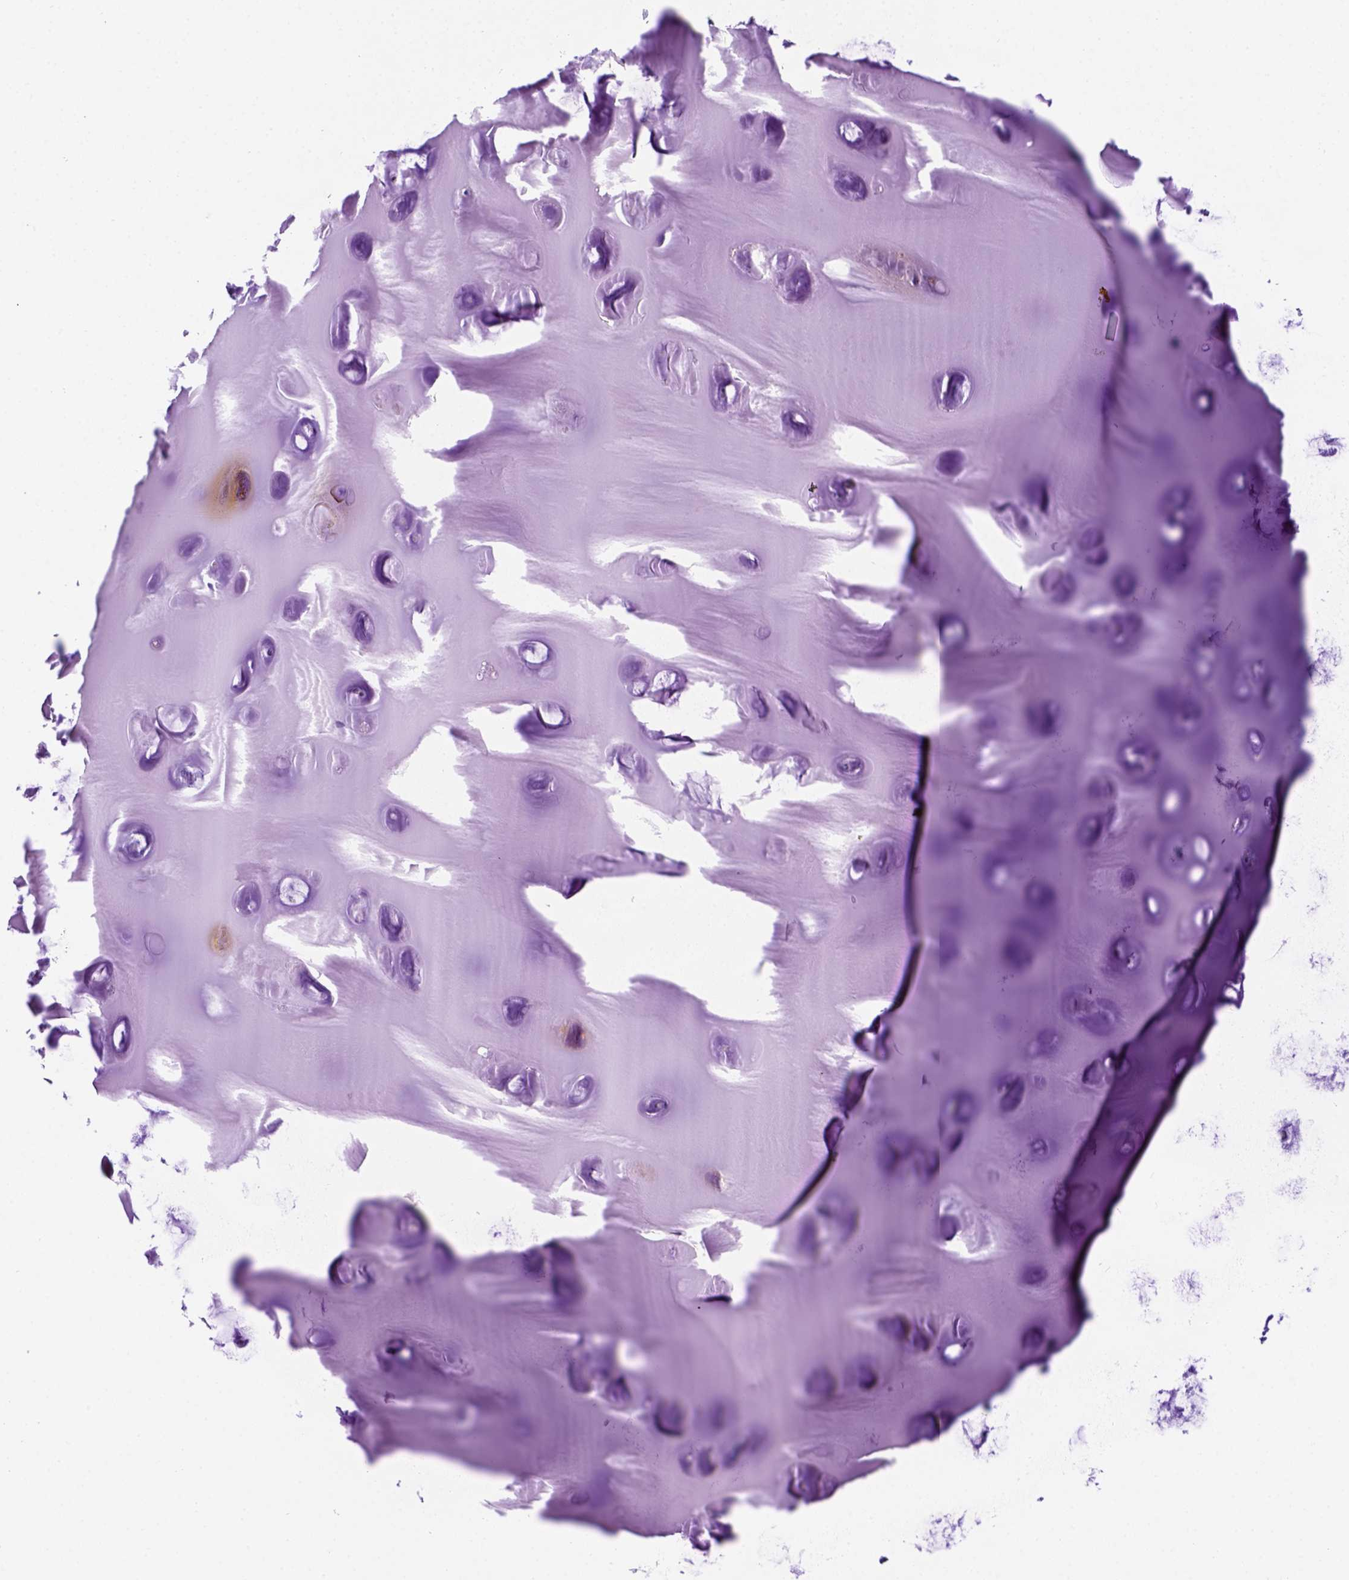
{"staining": {"intensity": "weak", "quantity": "<25%", "location": "cytoplasmic/membranous"}, "tissue": "soft tissue", "cell_type": "Chondrocytes", "image_type": "normal", "snomed": [{"axis": "morphology", "description": "Normal tissue, NOS"}, {"axis": "morphology", "description": "Squamous cell carcinoma, NOS"}, {"axis": "topography", "description": "Cartilage tissue"}, {"axis": "topography", "description": "Head-Neck"}], "caption": "A high-resolution image shows IHC staining of normal soft tissue, which exhibits no significant positivity in chondrocytes. (Stains: DAB immunohistochemistry with hematoxylin counter stain, Microscopy: brightfield microscopy at high magnification).", "gene": "FAM81B", "patient": {"sex": "male", "age": 57}}